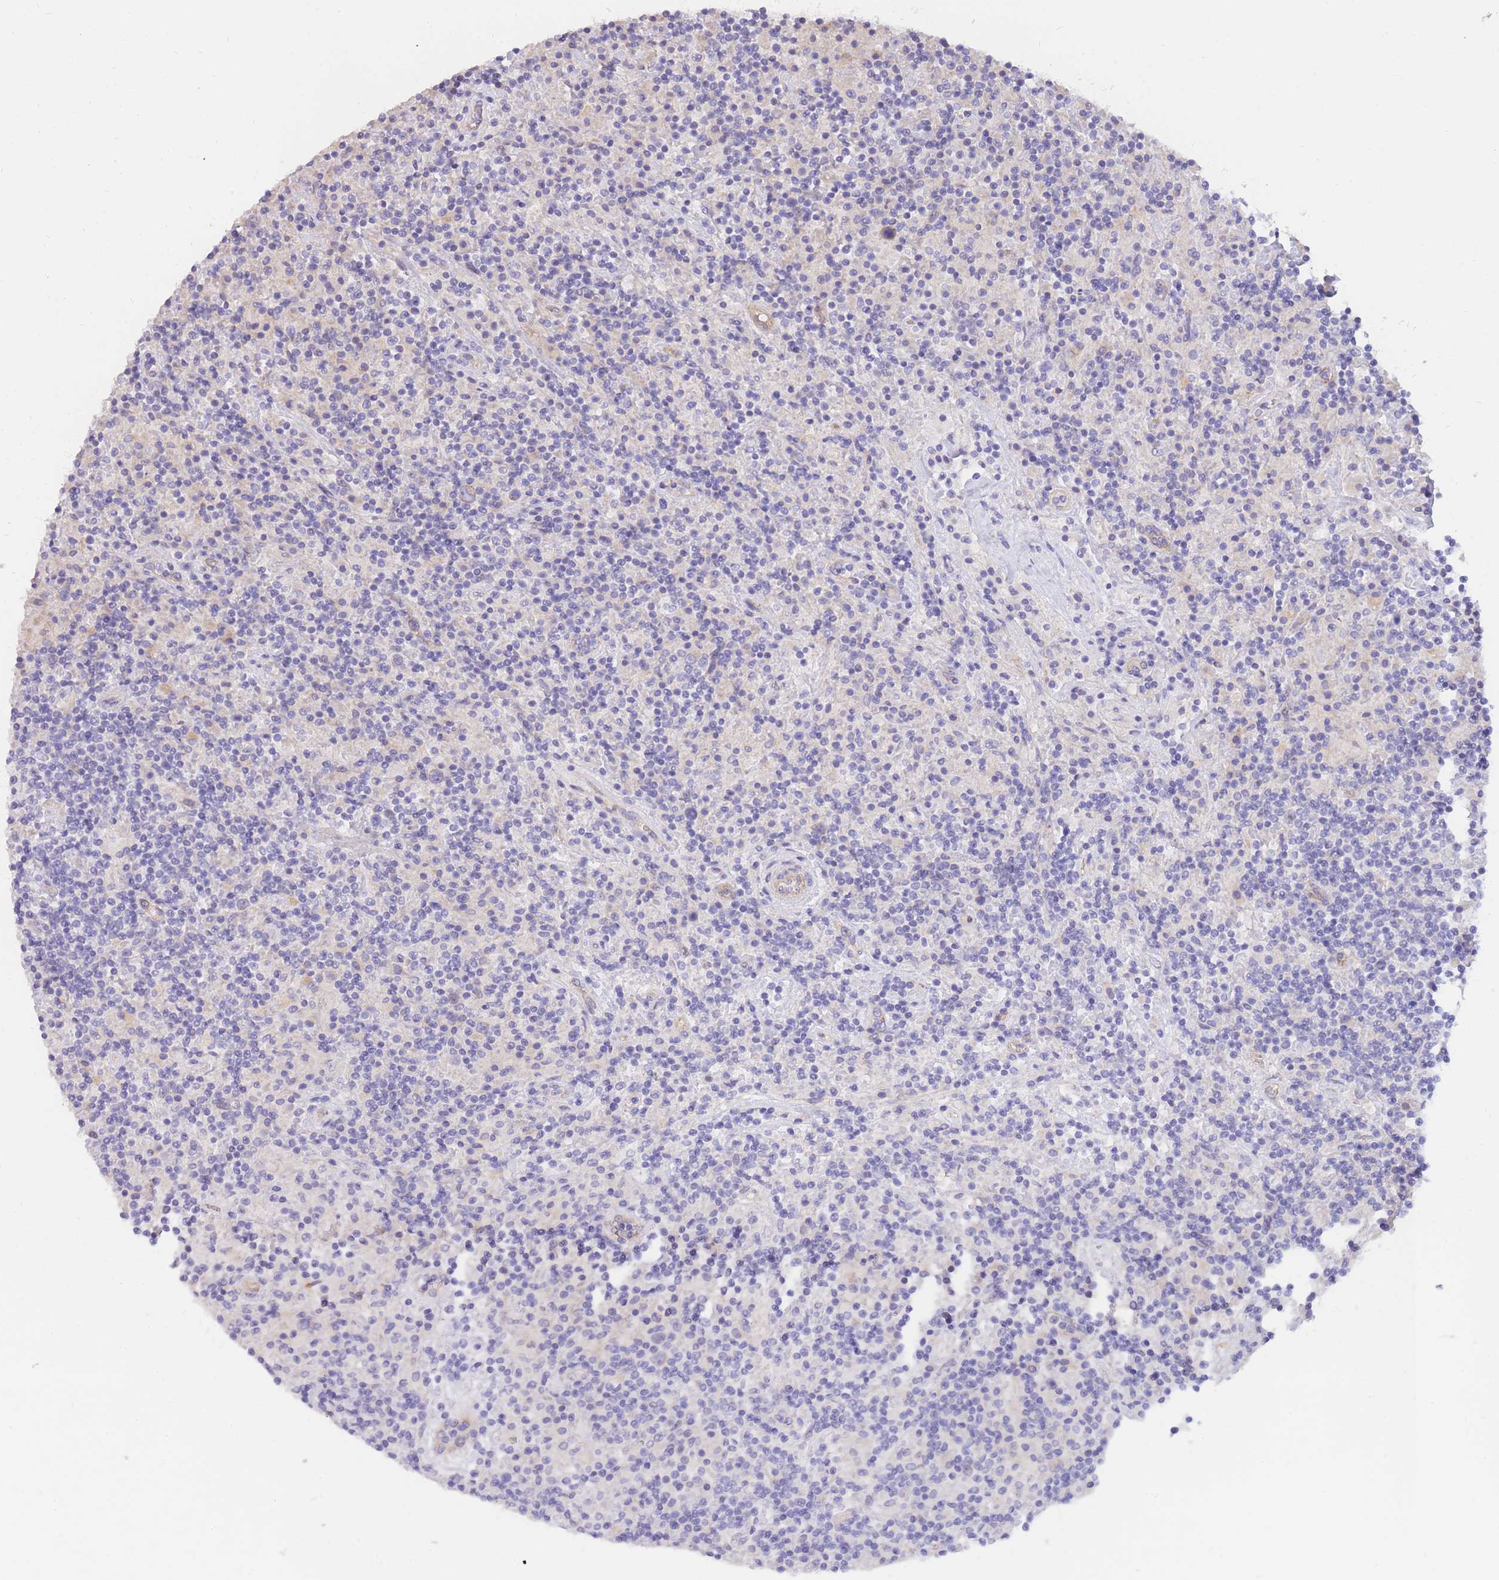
{"staining": {"intensity": "negative", "quantity": "none", "location": "none"}, "tissue": "lymphoma", "cell_type": "Tumor cells", "image_type": "cancer", "snomed": [{"axis": "morphology", "description": "Hodgkin's disease, NOS"}, {"axis": "topography", "description": "Lymph node"}], "caption": "Immunohistochemistry (IHC) of human Hodgkin's disease demonstrates no positivity in tumor cells.", "gene": "SULT1A1", "patient": {"sex": "male", "age": 70}}